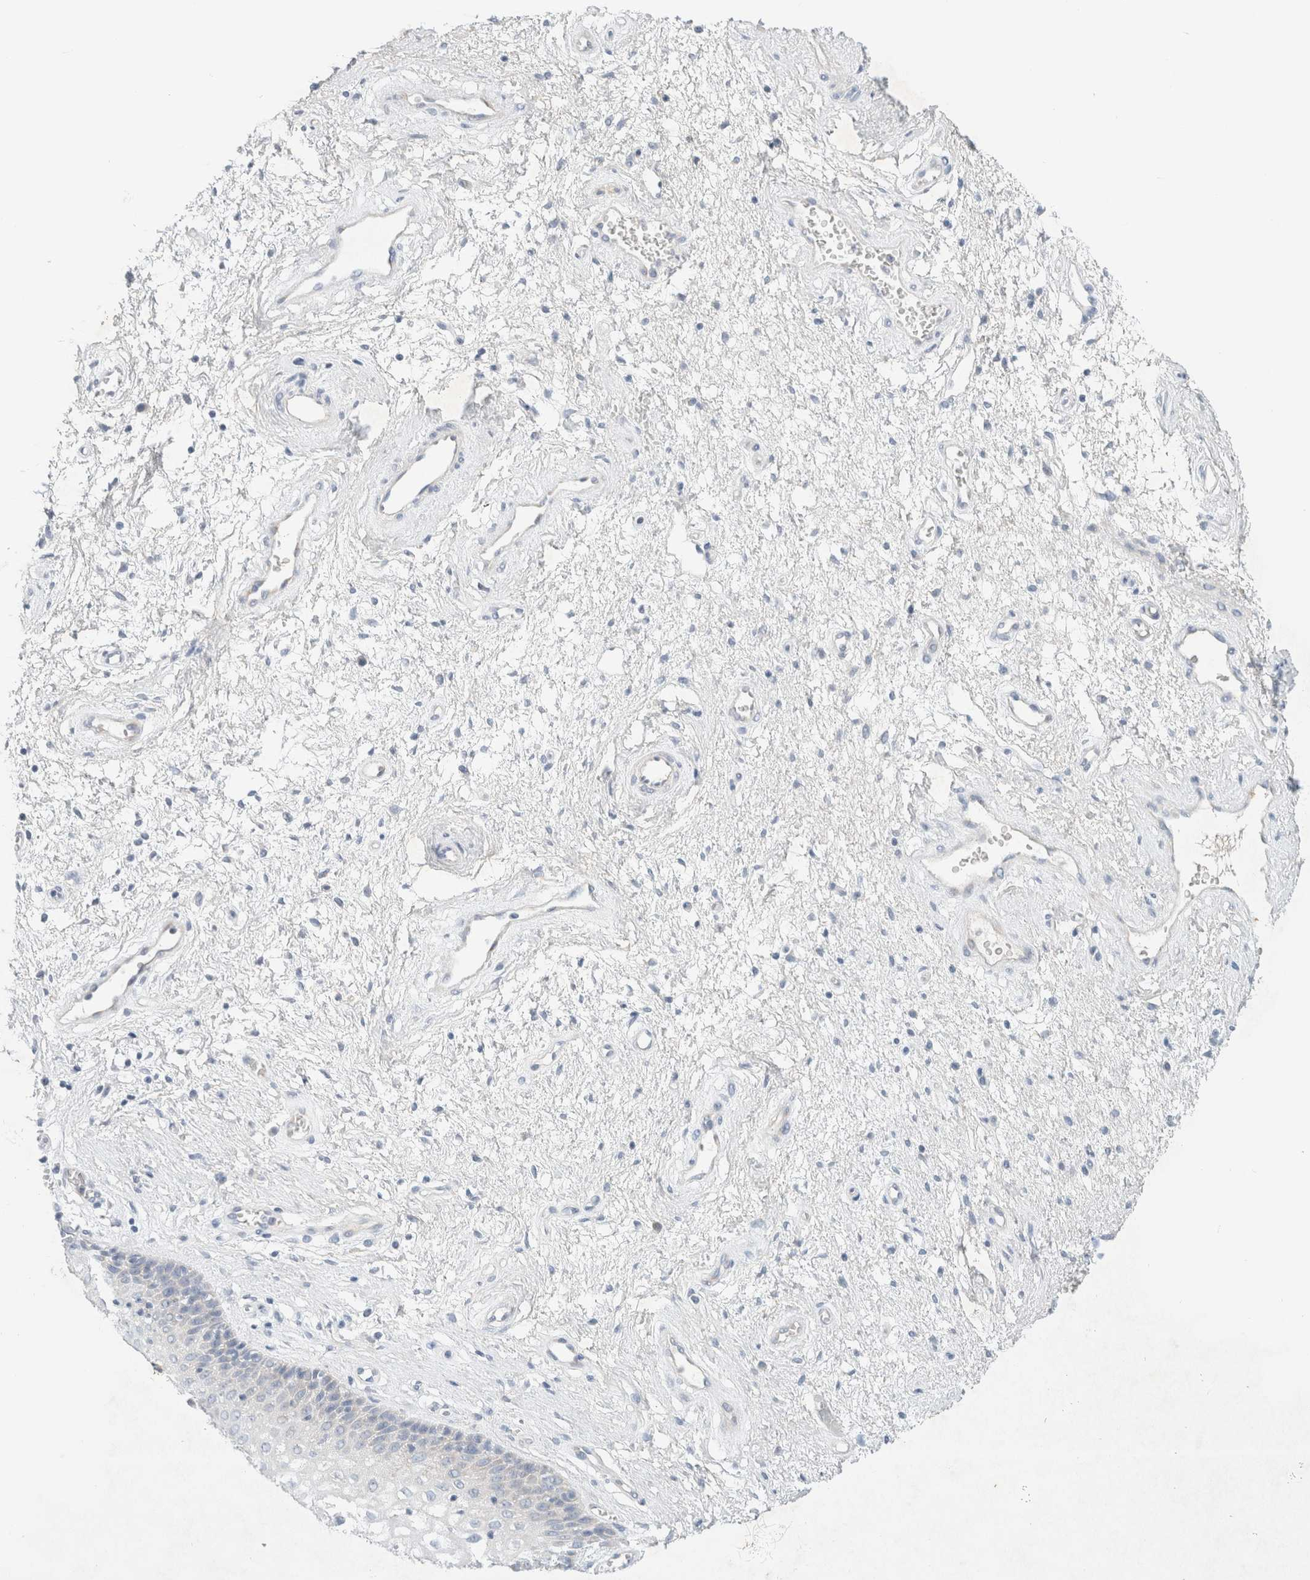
{"staining": {"intensity": "negative", "quantity": "none", "location": "none"}, "tissue": "vagina", "cell_type": "Squamous epithelial cells", "image_type": "normal", "snomed": [{"axis": "morphology", "description": "Normal tissue, NOS"}, {"axis": "topography", "description": "Vagina"}], "caption": "The histopathology image exhibits no significant expression in squamous epithelial cells of vagina. The staining was performed using DAB to visualize the protein expression in brown, while the nuclei were stained in blue with hematoxylin (Magnification: 20x).", "gene": "HEXD", "patient": {"sex": "female", "age": 34}}